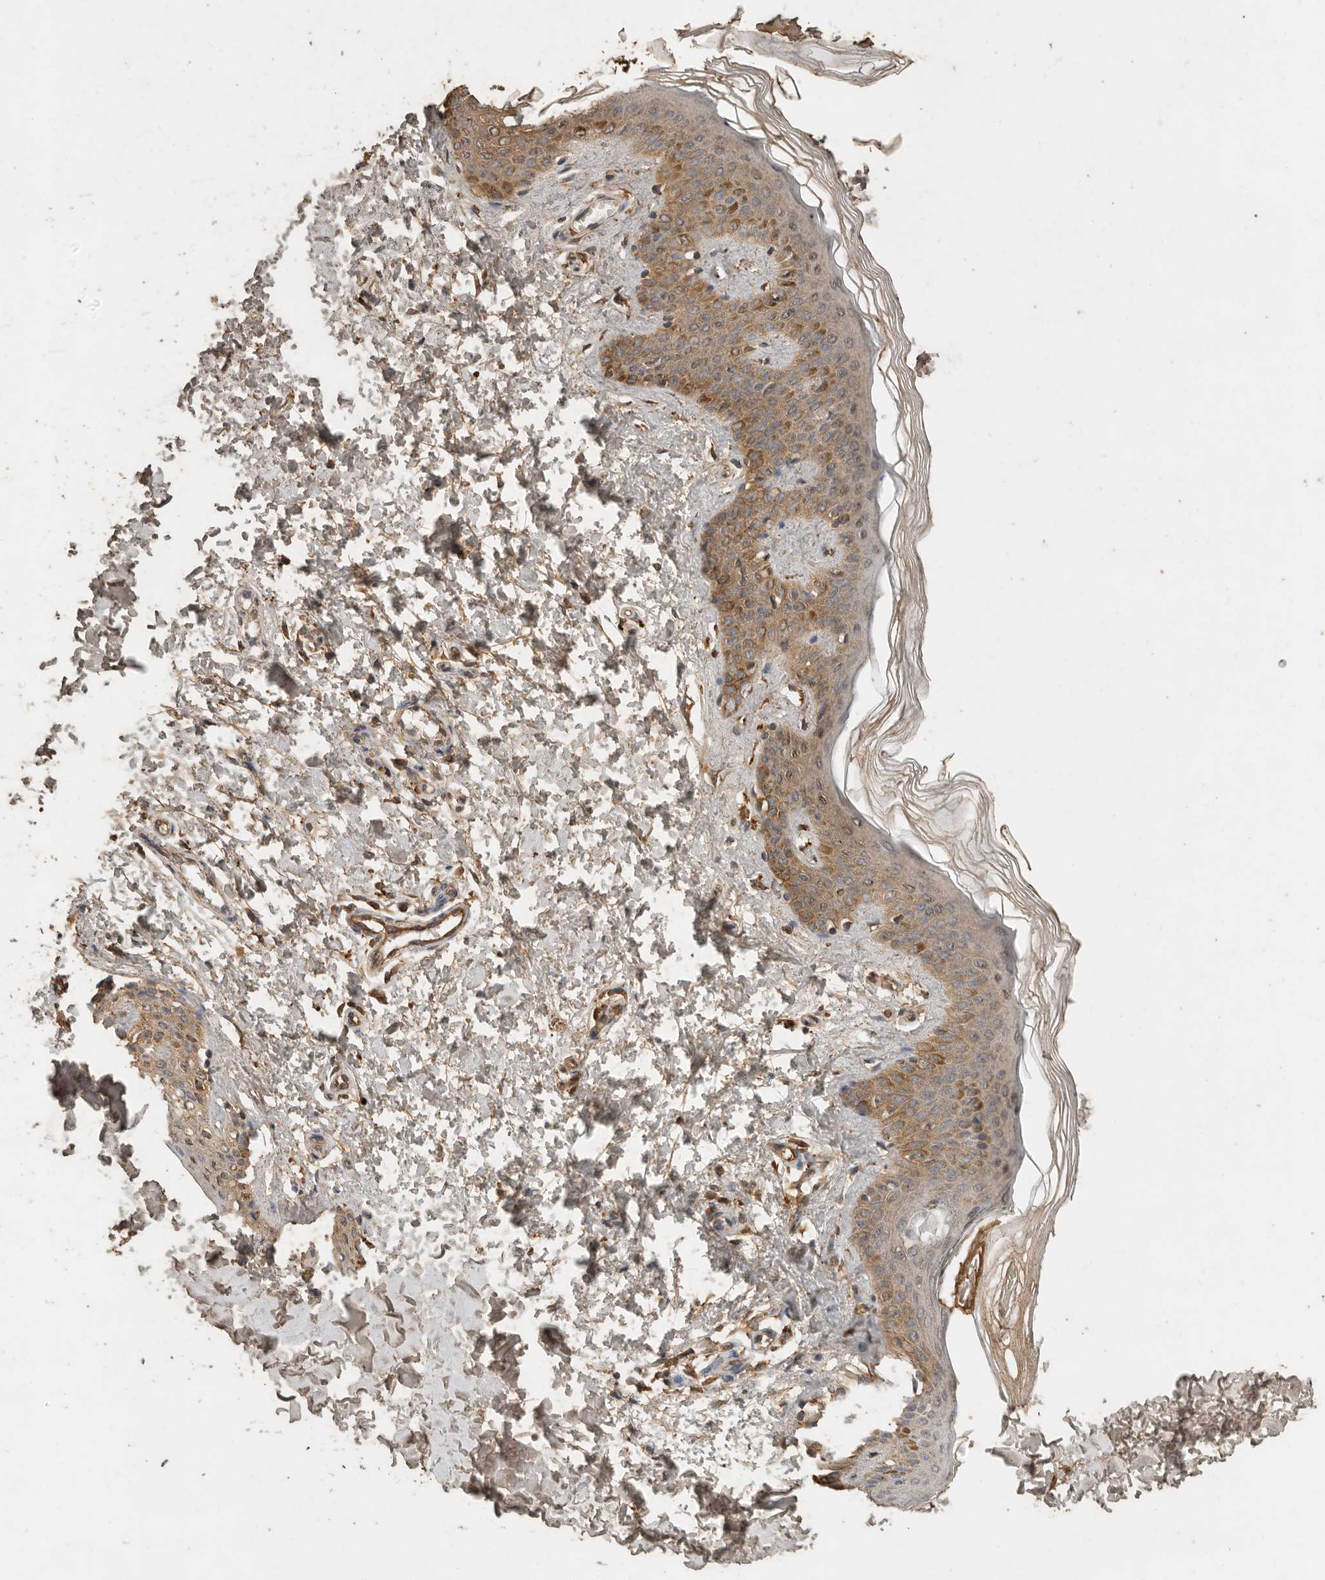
{"staining": {"intensity": "weak", "quantity": ">75%", "location": "cytoplasmic/membranous"}, "tissue": "skin", "cell_type": "Fibroblasts", "image_type": "normal", "snomed": [{"axis": "morphology", "description": "Normal tissue, NOS"}, {"axis": "morphology", "description": "Neoplasm, benign, NOS"}, {"axis": "topography", "description": "Skin"}, {"axis": "topography", "description": "Soft tissue"}], "caption": "Brown immunohistochemical staining in unremarkable human skin demonstrates weak cytoplasmic/membranous expression in approximately >75% of fibroblasts.", "gene": "CTF1", "patient": {"sex": "male", "age": 26}}